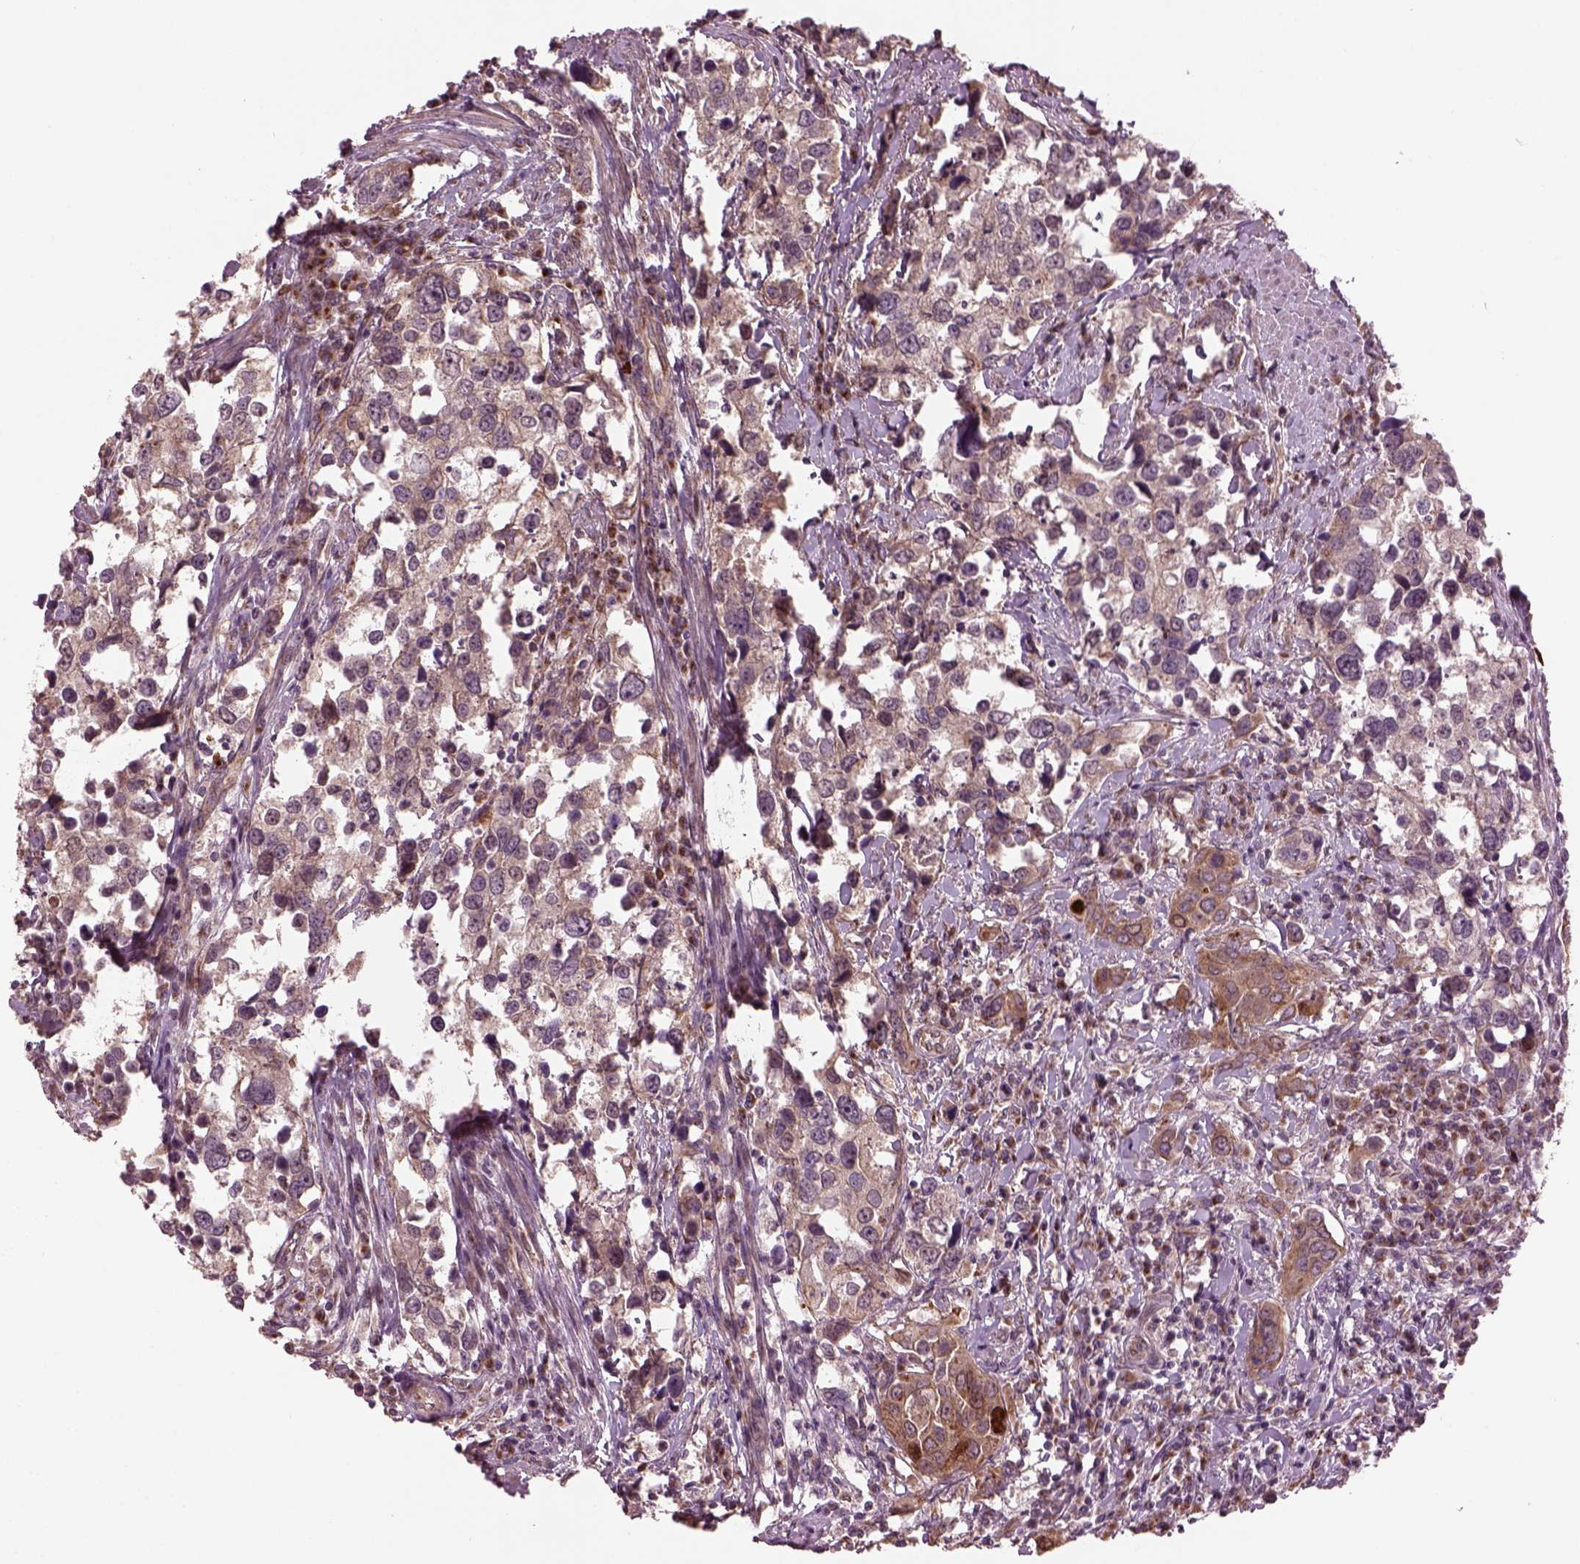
{"staining": {"intensity": "weak", "quantity": "<25%", "location": "cytoplasmic/membranous"}, "tissue": "urothelial cancer", "cell_type": "Tumor cells", "image_type": "cancer", "snomed": [{"axis": "morphology", "description": "Urothelial carcinoma, NOS"}, {"axis": "morphology", "description": "Urothelial carcinoma, High grade"}, {"axis": "topography", "description": "Urinary bladder"}], "caption": "Immunohistochemistry (IHC) of urothelial carcinoma (high-grade) demonstrates no positivity in tumor cells. Nuclei are stained in blue.", "gene": "RUFY3", "patient": {"sex": "male", "age": 63}}